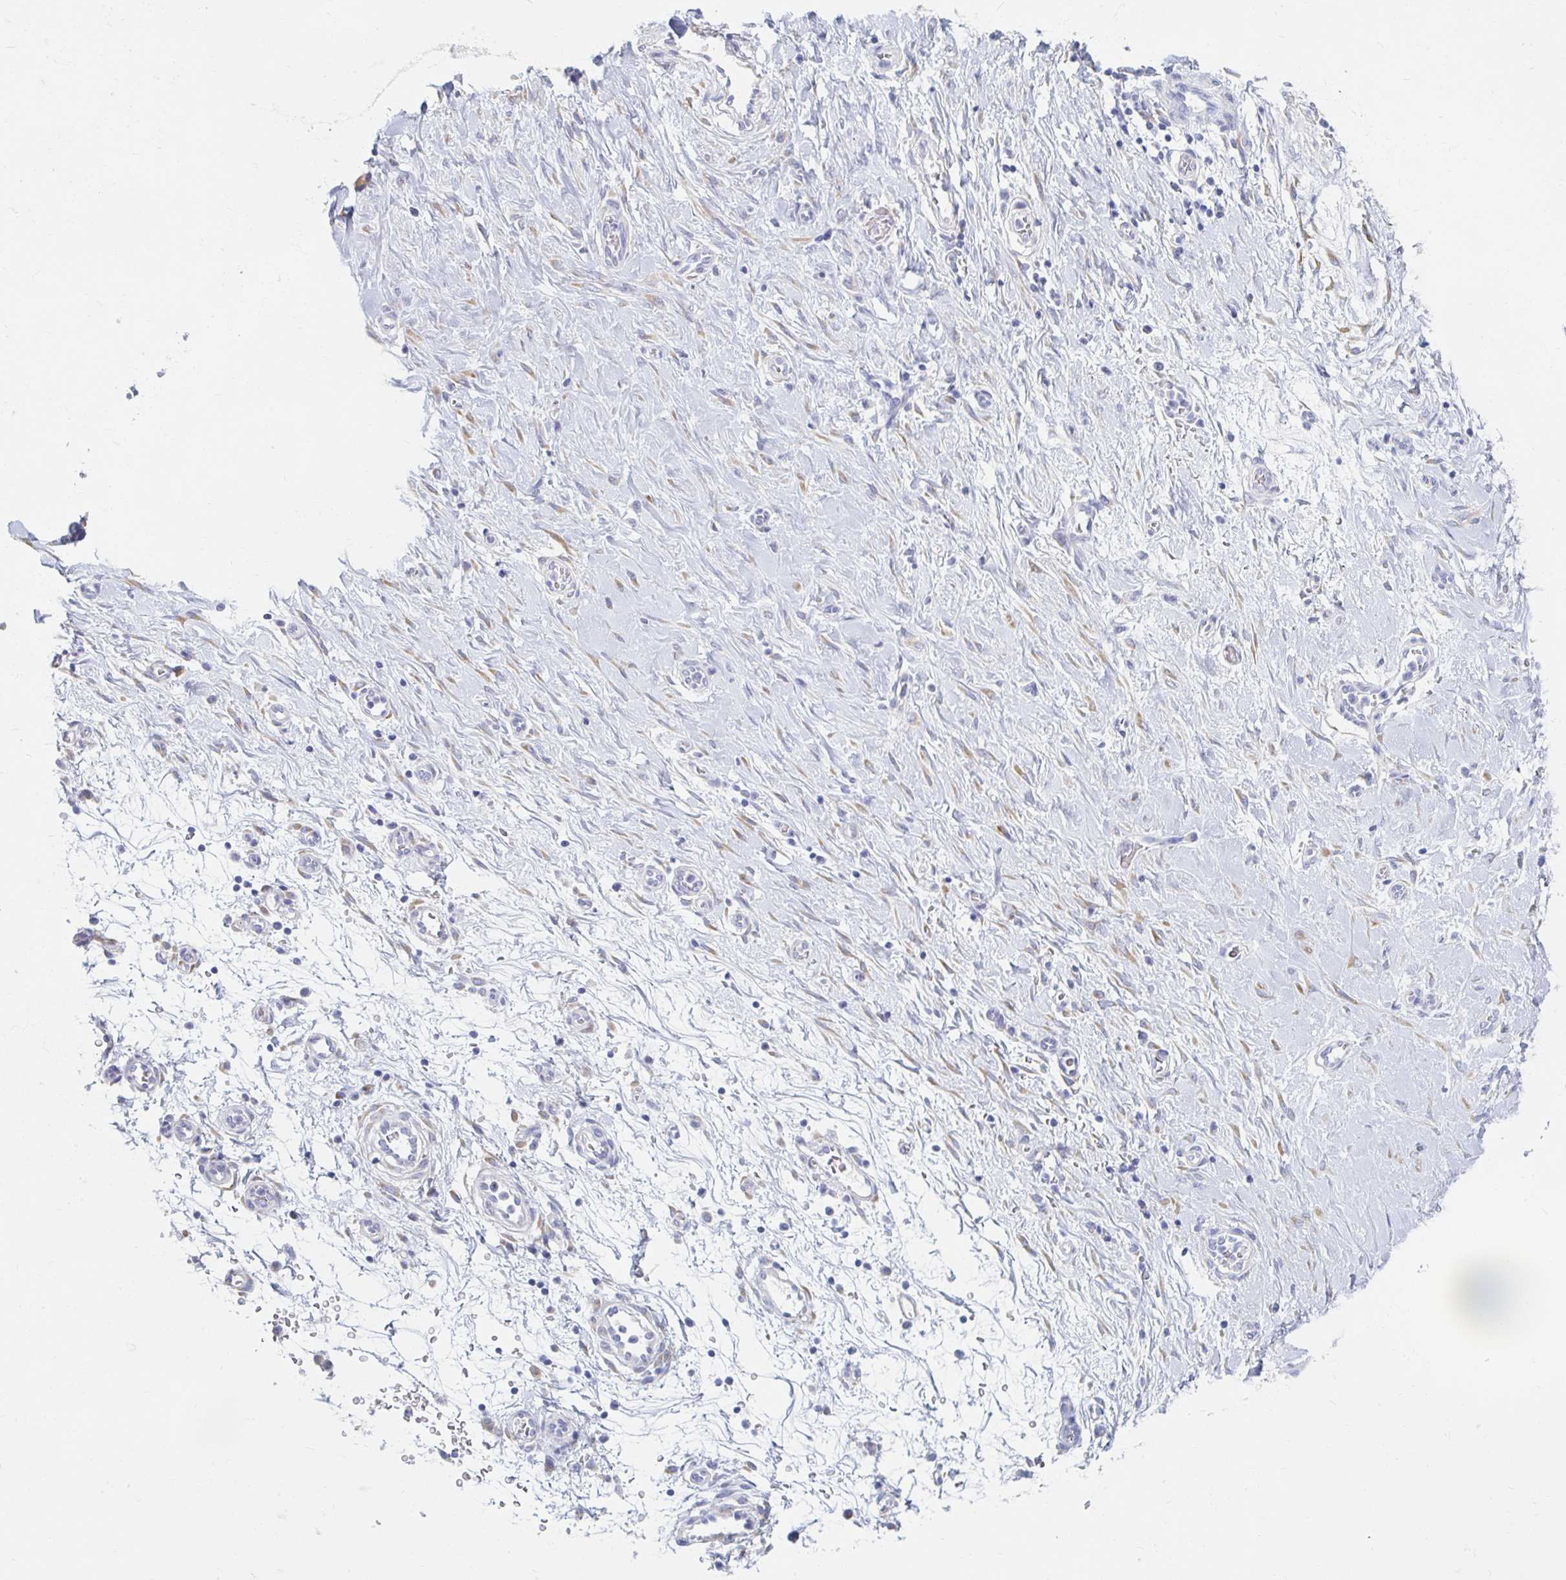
{"staining": {"intensity": "negative", "quantity": "none", "location": "none"}, "tissue": "stomach cancer", "cell_type": "Tumor cells", "image_type": "cancer", "snomed": [{"axis": "morphology", "description": "Adenocarcinoma, NOS"}, {"axis": "topography", "description": "Stomach"}], "caption": "The photomicrograph displays no significant staining in tumor cells of adenocarcinoma (stomach).", "gene": "MYLK2", "patient": {"sex": "male", "age": 48}}